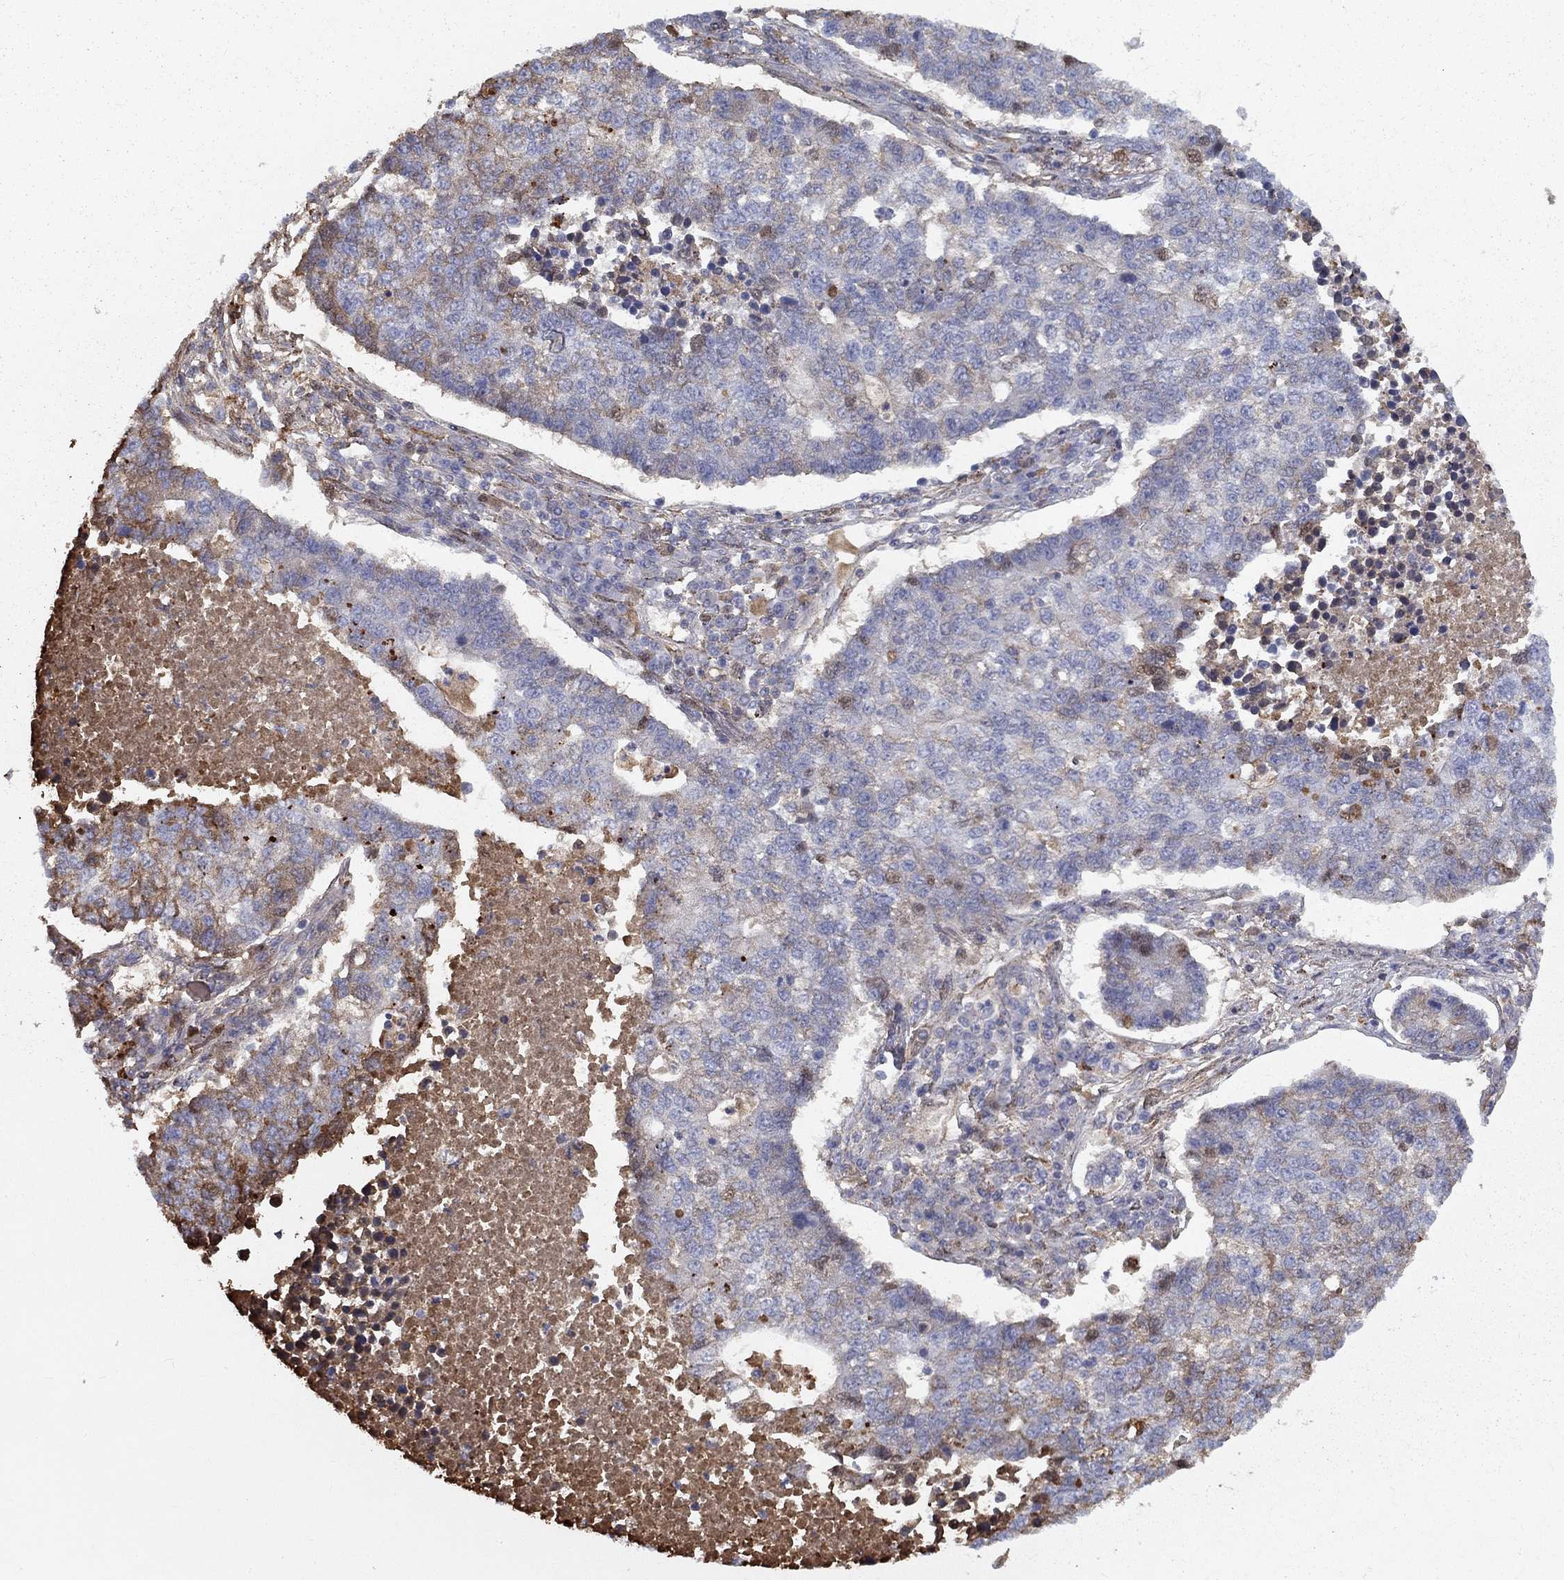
{"staining": {"intensity": "moderate", "quantity": "<25%", "location": "cytoplasmic/membranous"}, "tissue": "lung cancer", "cell_type": "Tumor cells", "image_type": "cancer", "snomed": [{"axis": "morphology", "description": "Adenocarcinoma, NOS"}, {"axis": "topography", "description": "Lung"}], "caption": "Human lung adenocarcinoma stained for a protein (brown) shows moderate cytoplasmic/membranous positive expression in approximately <25% of tumor cells.", "gene": "EPDR1", "patient": {"sex": "male", "age": 57}}